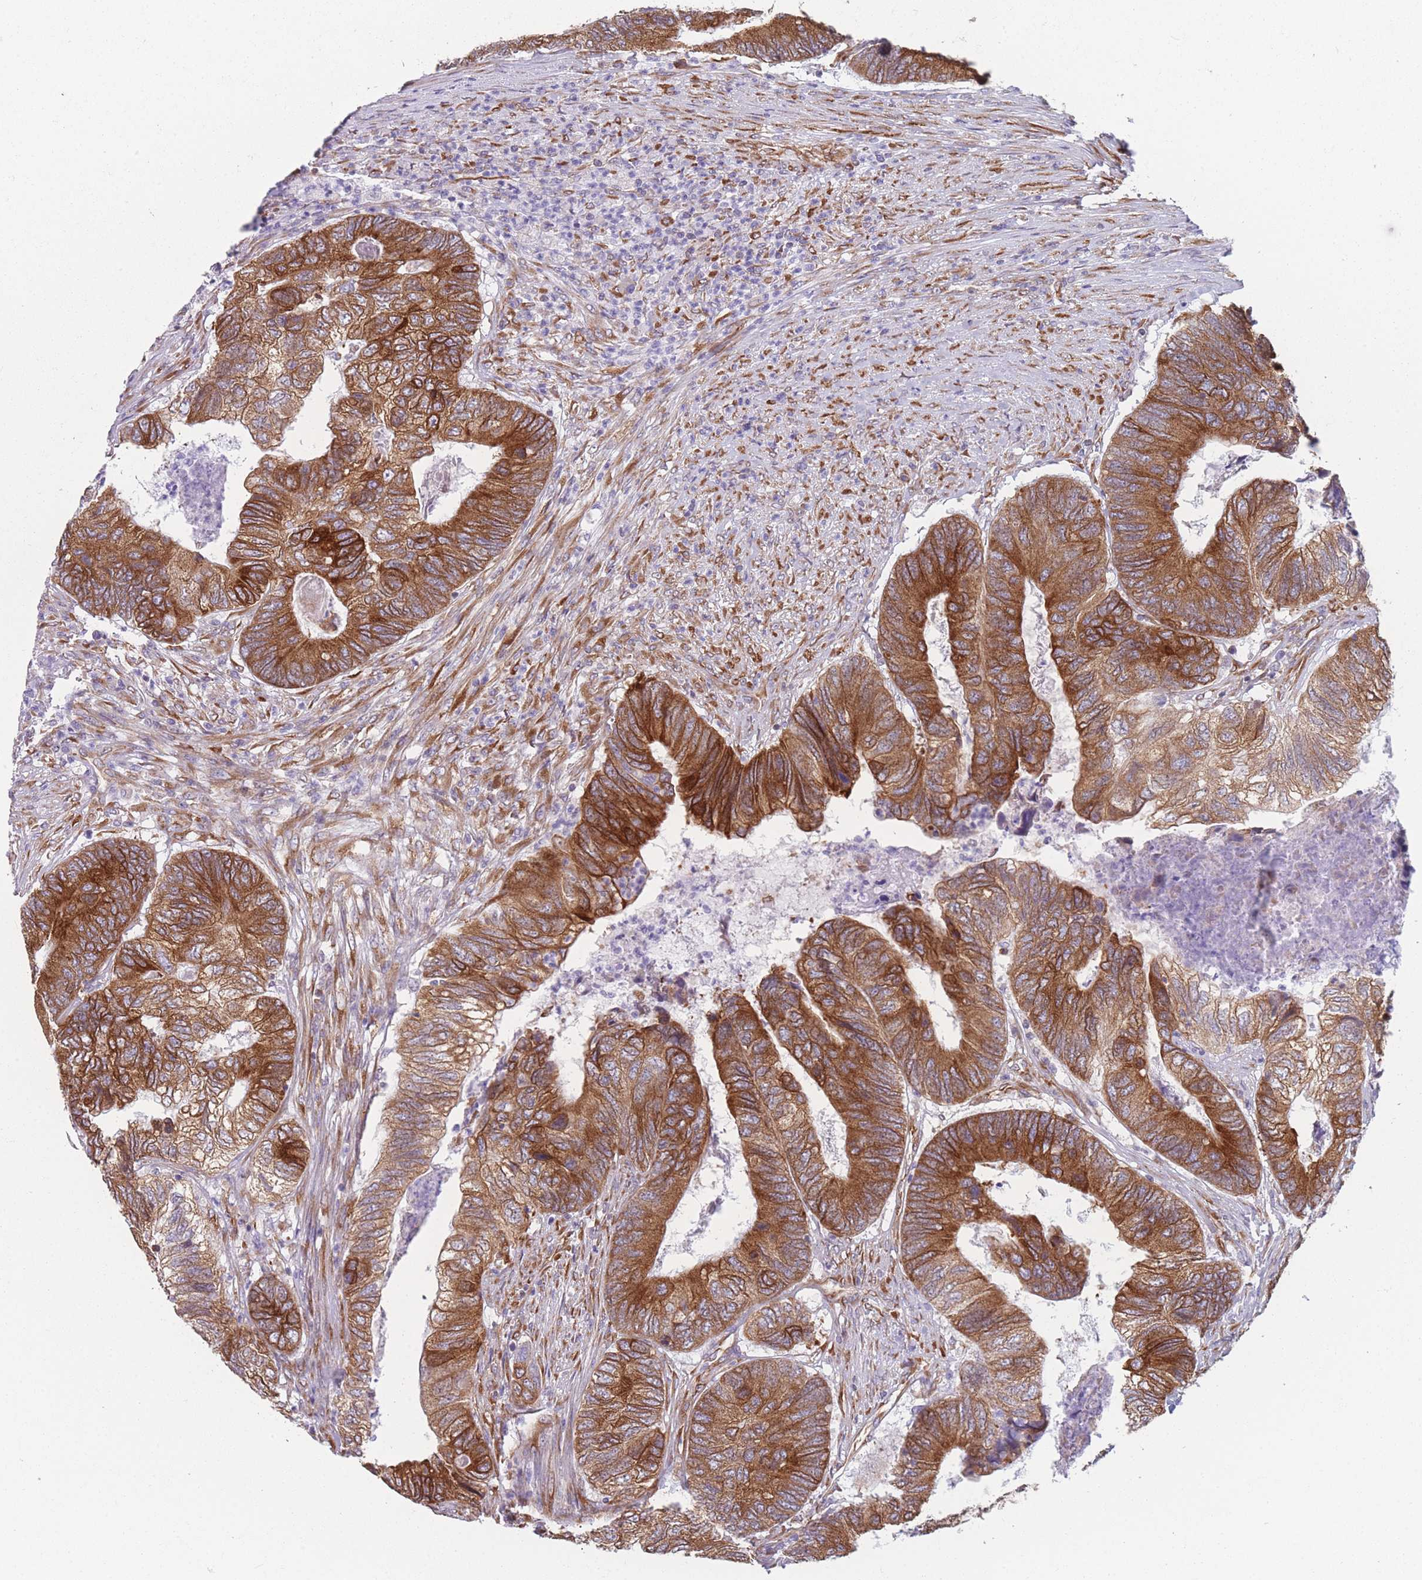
{"staining": {"intensity": "strong", "quantity": ">75%", "location": "cytoplasmic/membranous"}, "tissue": "colorectal cancer", "cell_type": "Tumor cells", "image_type": "cancer", "snomed": [{"axis": "morphology", "description": "Adenocarcinoma, NOS"}, {"axis": "topography", "description": "Colon"}], "caption": "A high amount of strong cytoplasmic/membranous expression is seen in approximately >75% of tumor cells in colorectal cancer tissue.", "gene": "AK9", "patient": {"sex": "female", "age": 67}}